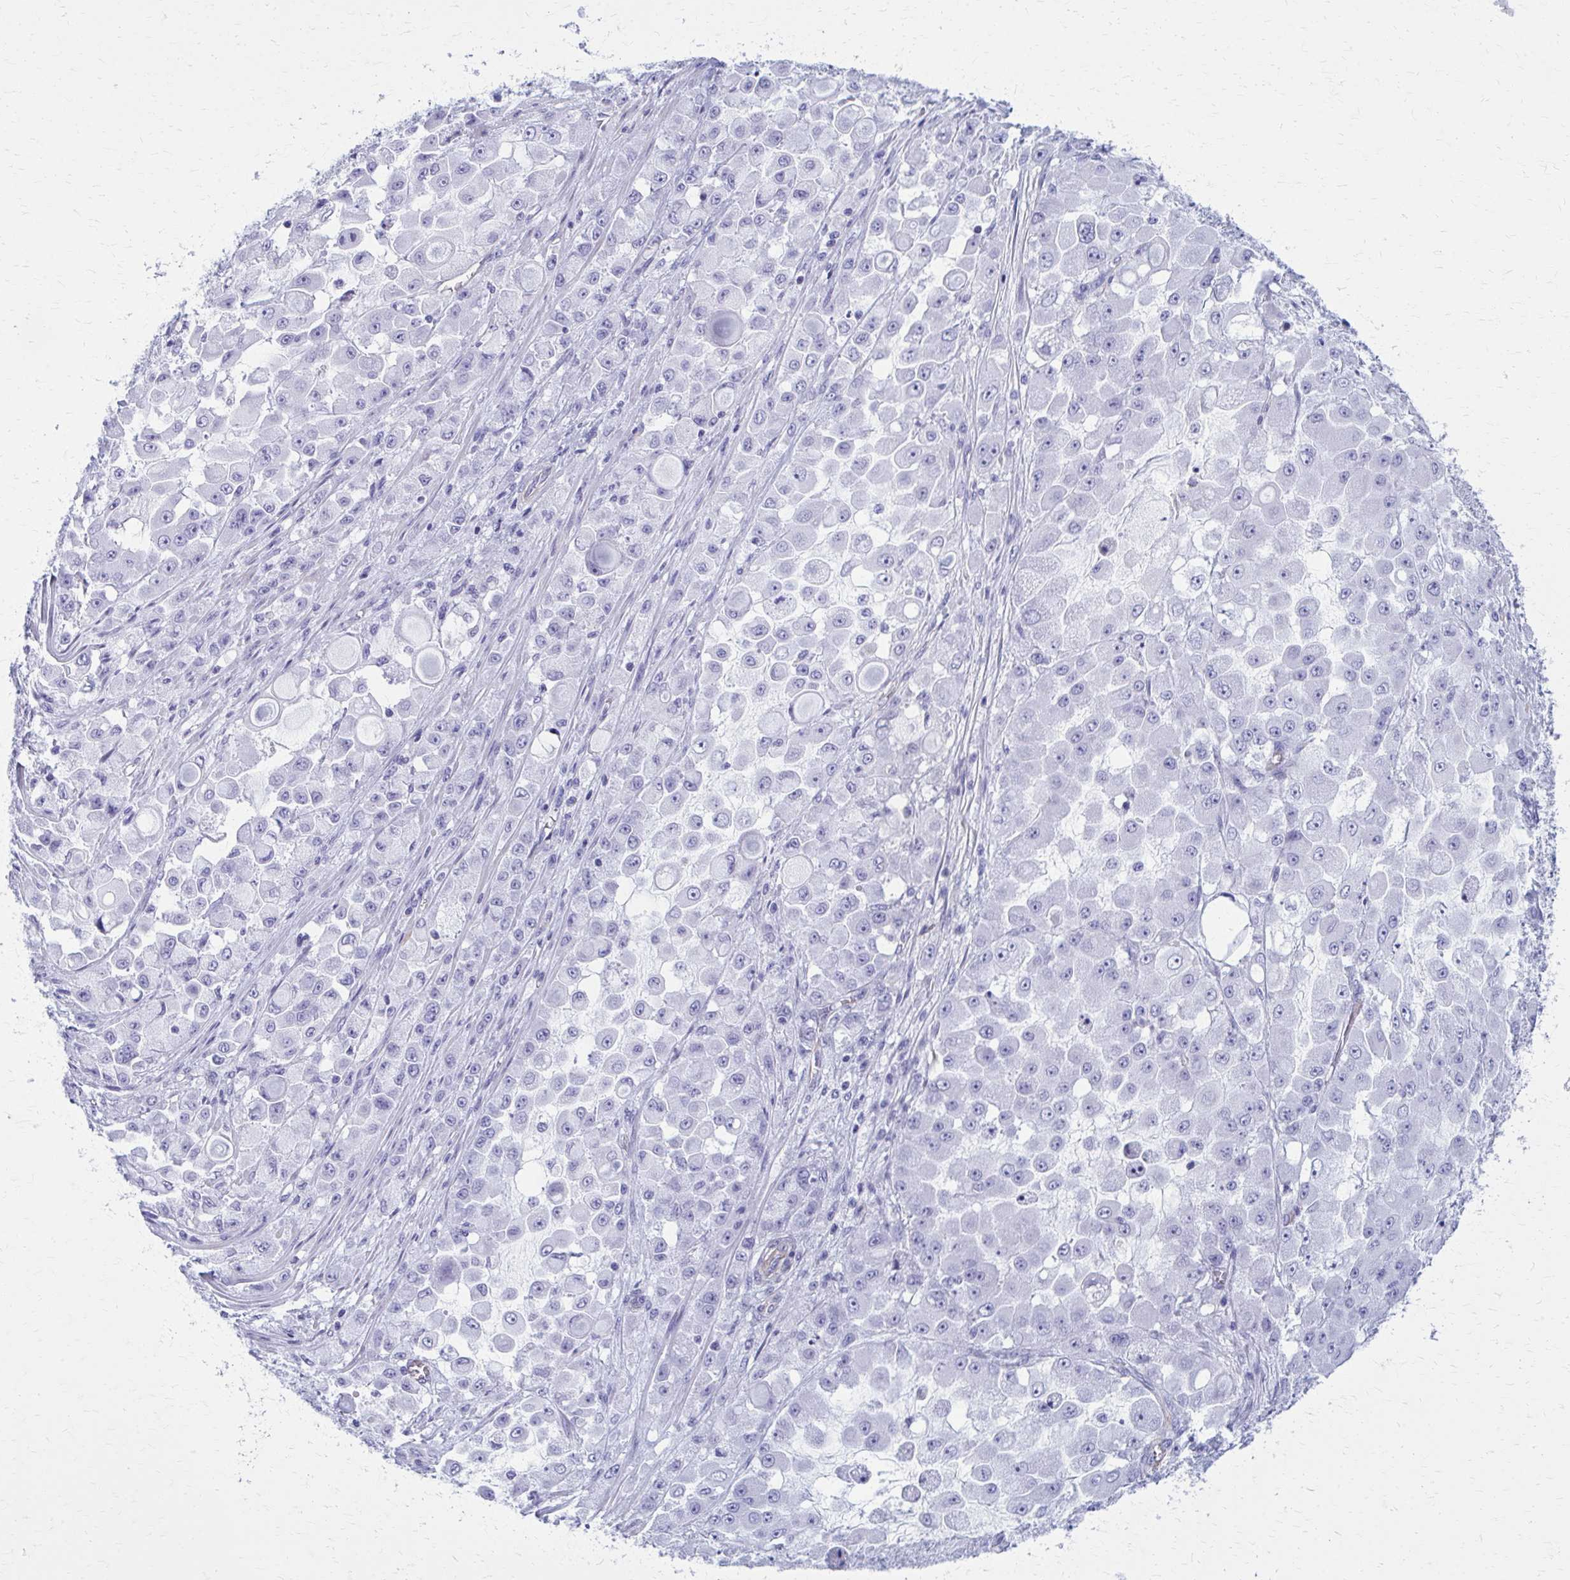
{"staining": {"intensity": "negative", "quantity": "none", "location": "none"}, "tissue": "stomach cancer", "cell_type": "Tumor cells", "image_type": "cancer", "snomed": [{"axis": "morphology", "description": "Adenocarcinoma, NOS"}, {"axis": "topography", "description": "Stomach"}], "caption": "Immunohistochemistry of stomach adenocarcinoma shows no expression in tumor cells. (Immunohistochemistry (ihc), brightfield microscopy, high magnification).", "gene": "GFAP", "patient": {"sex": "female", "age": 76}}